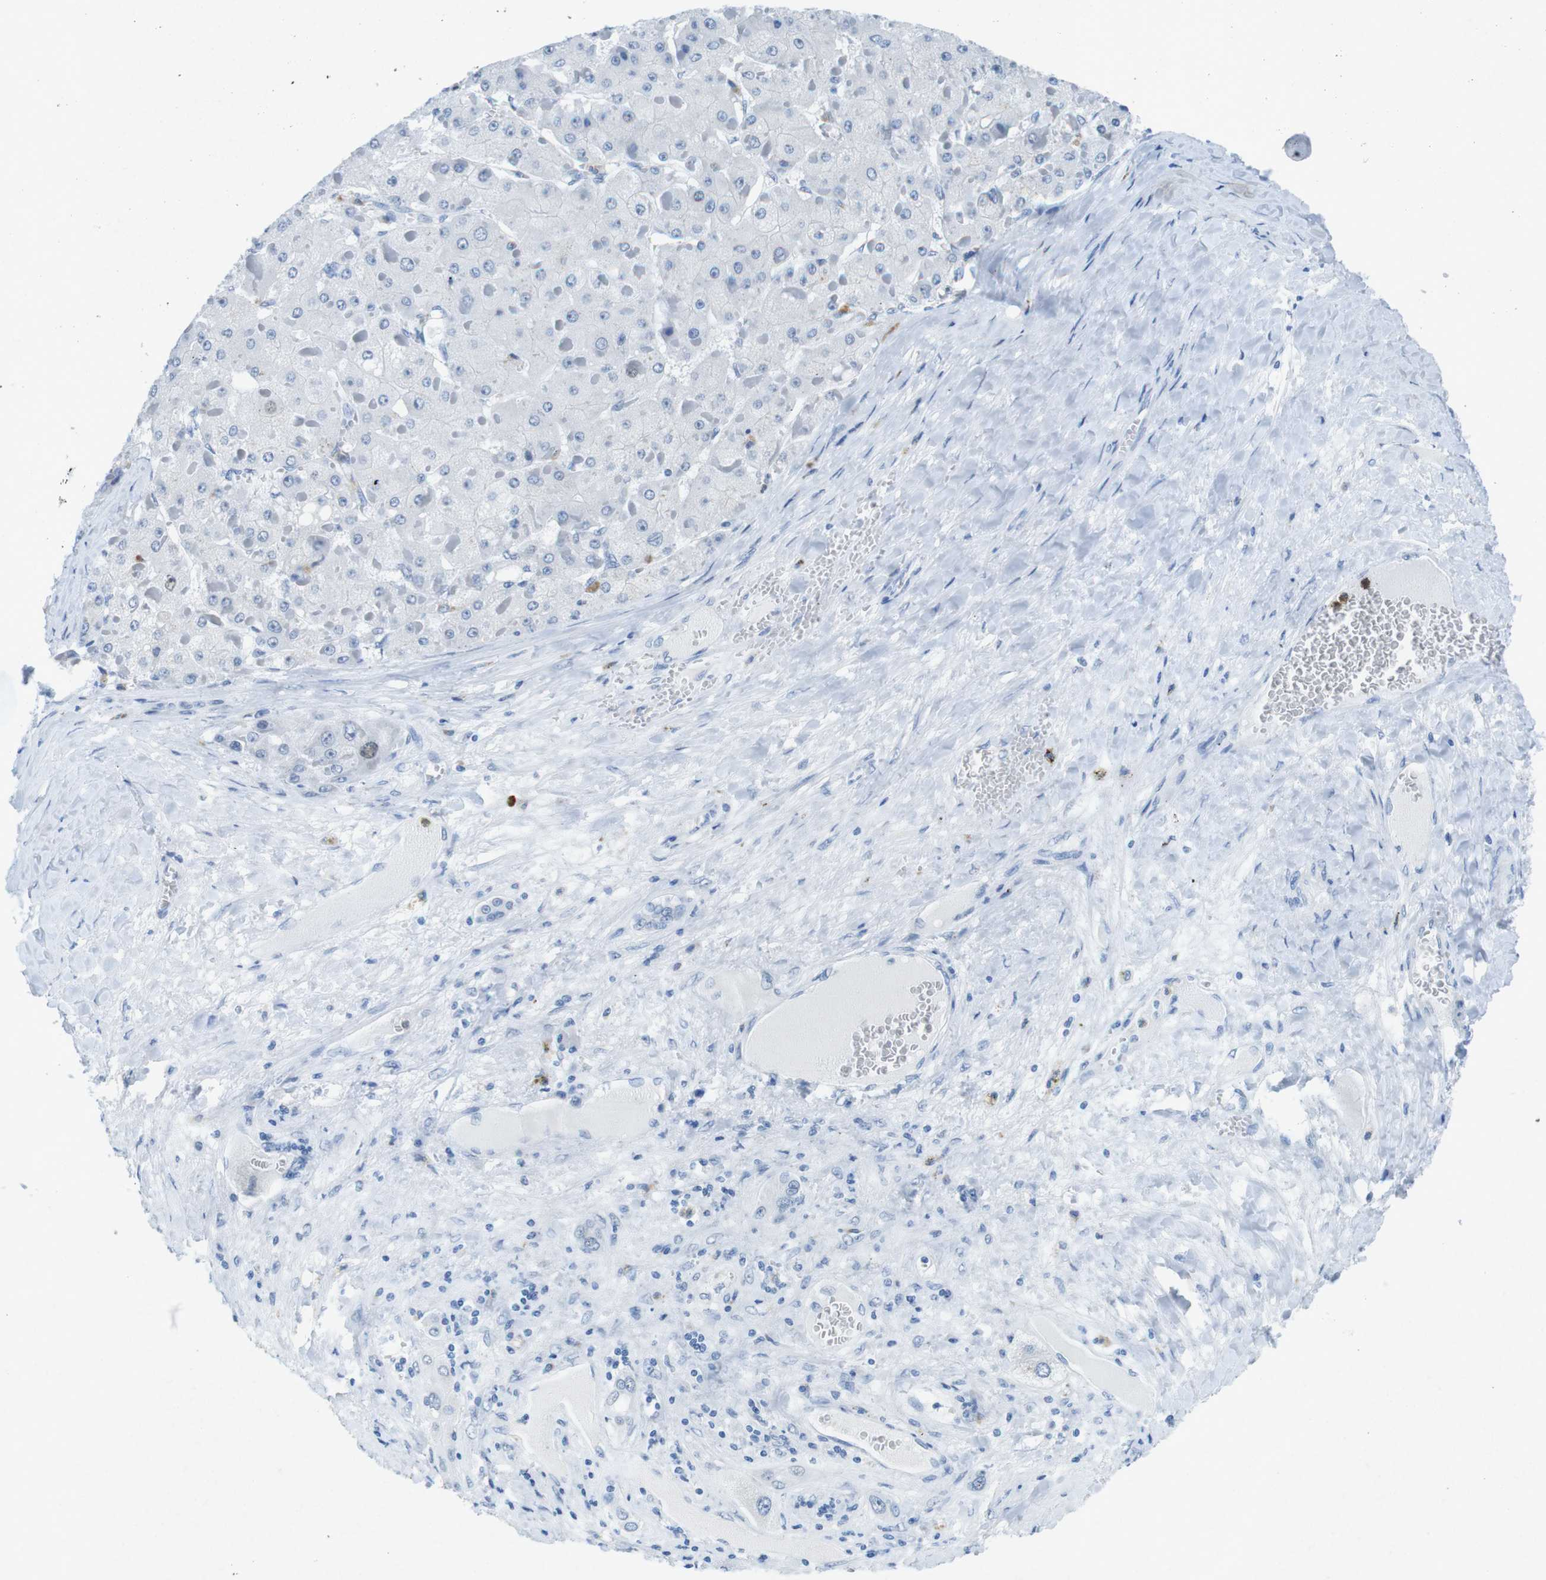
{"staining": {"intensity": "negative", "quantity": "none", "location": "none"}, "tissue": "liver cancer", "cell_type": "Tumor cells", "image_type": "cancer", "snomed": [{"axis": "morphology", "description": "Carcinoma, Hepatocellular, NOS"}, {"axis": "topography", "description": "Liver"}], "caption": "Immunohistochemical staining of human liver cancer (hepatocellular carcinoma) reveals no significant staining in tumor cells.", "gene": "CTAG1B", "patient": {"sex": "female", "age": 73}}